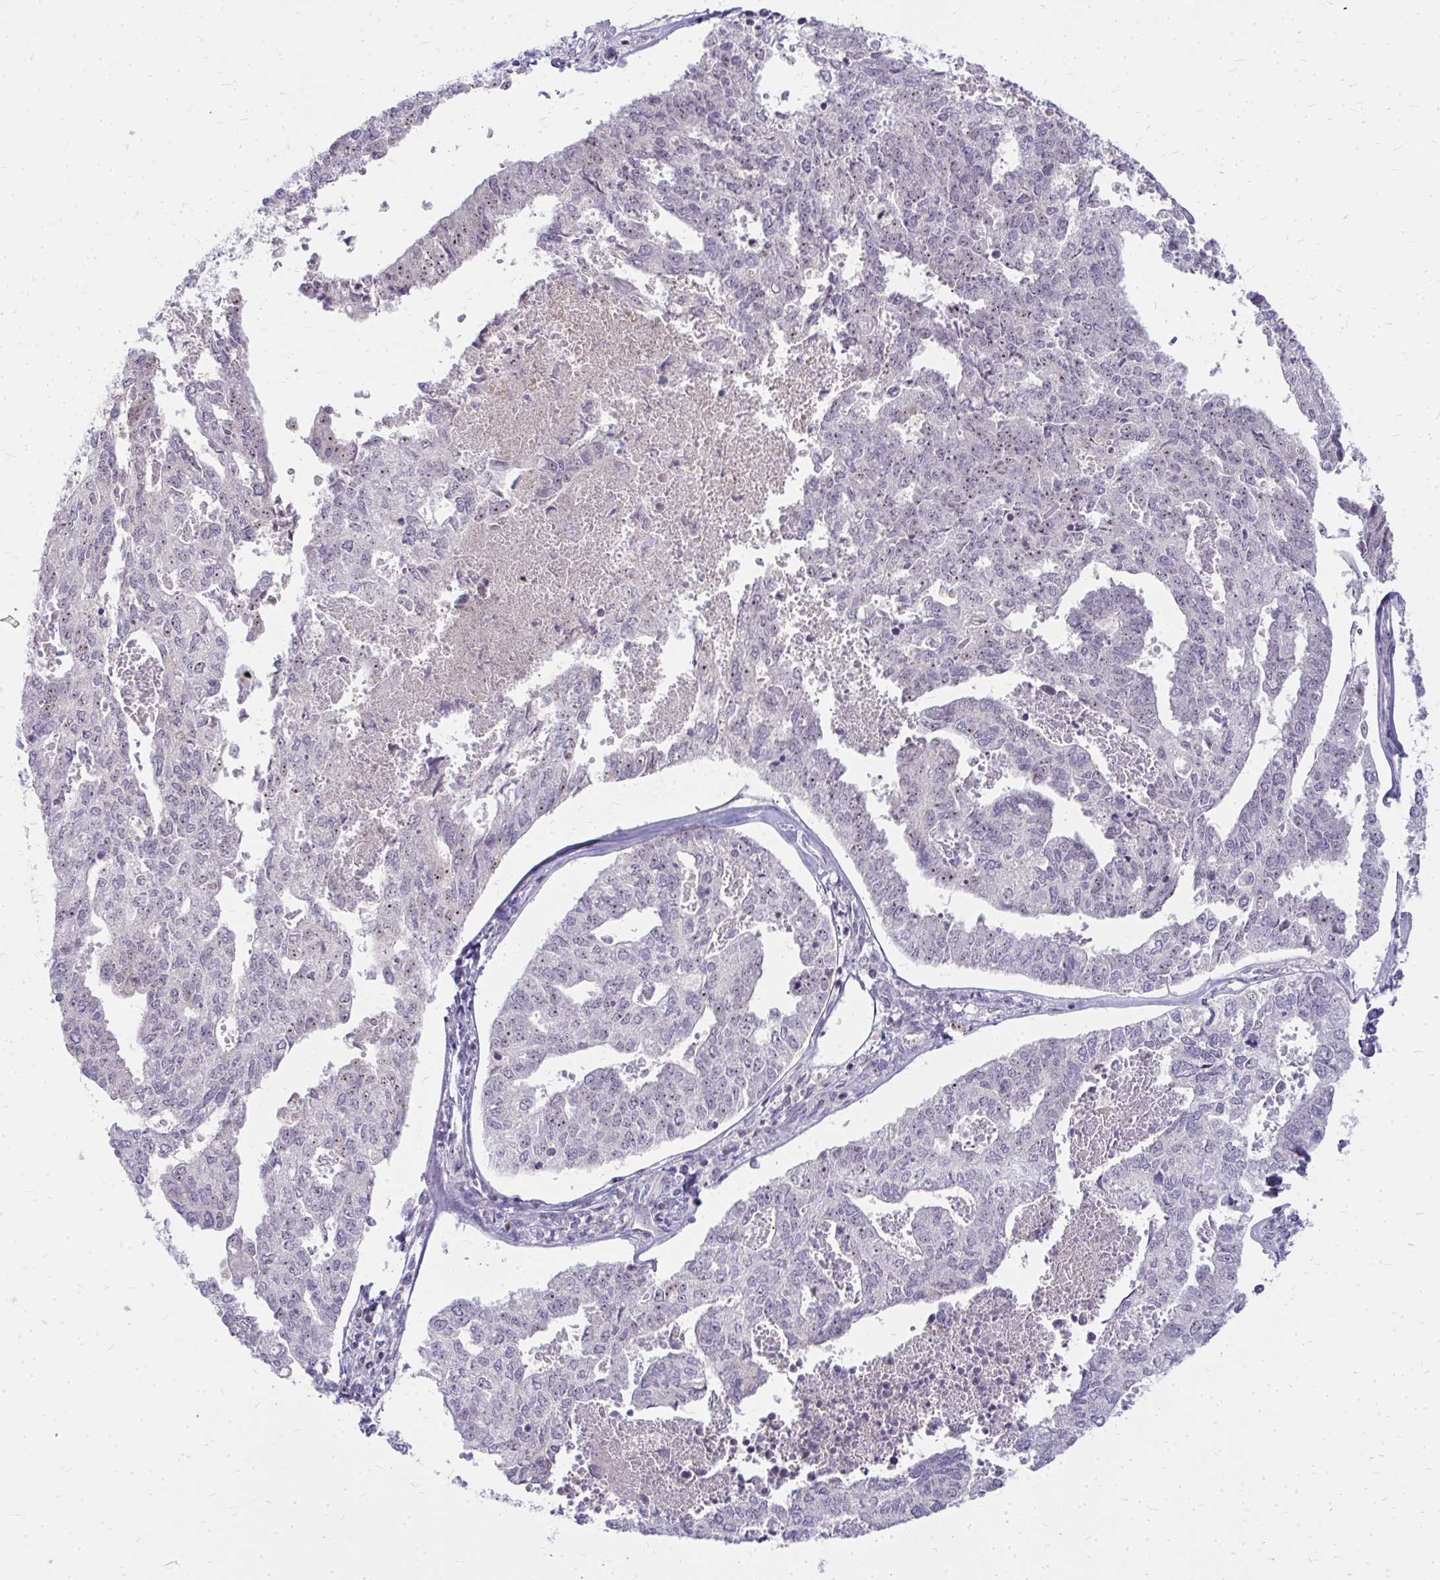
{"staining": {"intensity": "negative", "quantity": "none", "location": "none"}, "tissue": "endometrial cancer", "cell_type": "Tumor cells", "image_type": "cancer", "snomed": [{"axis": "morphology", "description": "Adenocarcinoma, NOS"}, {"axis": "topography", "description": "Endometrium"}], "caption": "High power microscopy histopathology image of an immunohistochemistry photomicrograph of adenocarcinoma (endometrial), revealing no significant expression in tumor cells.", "gene": "FAM9A", "patient": {"sex": "female", "age": 73}}